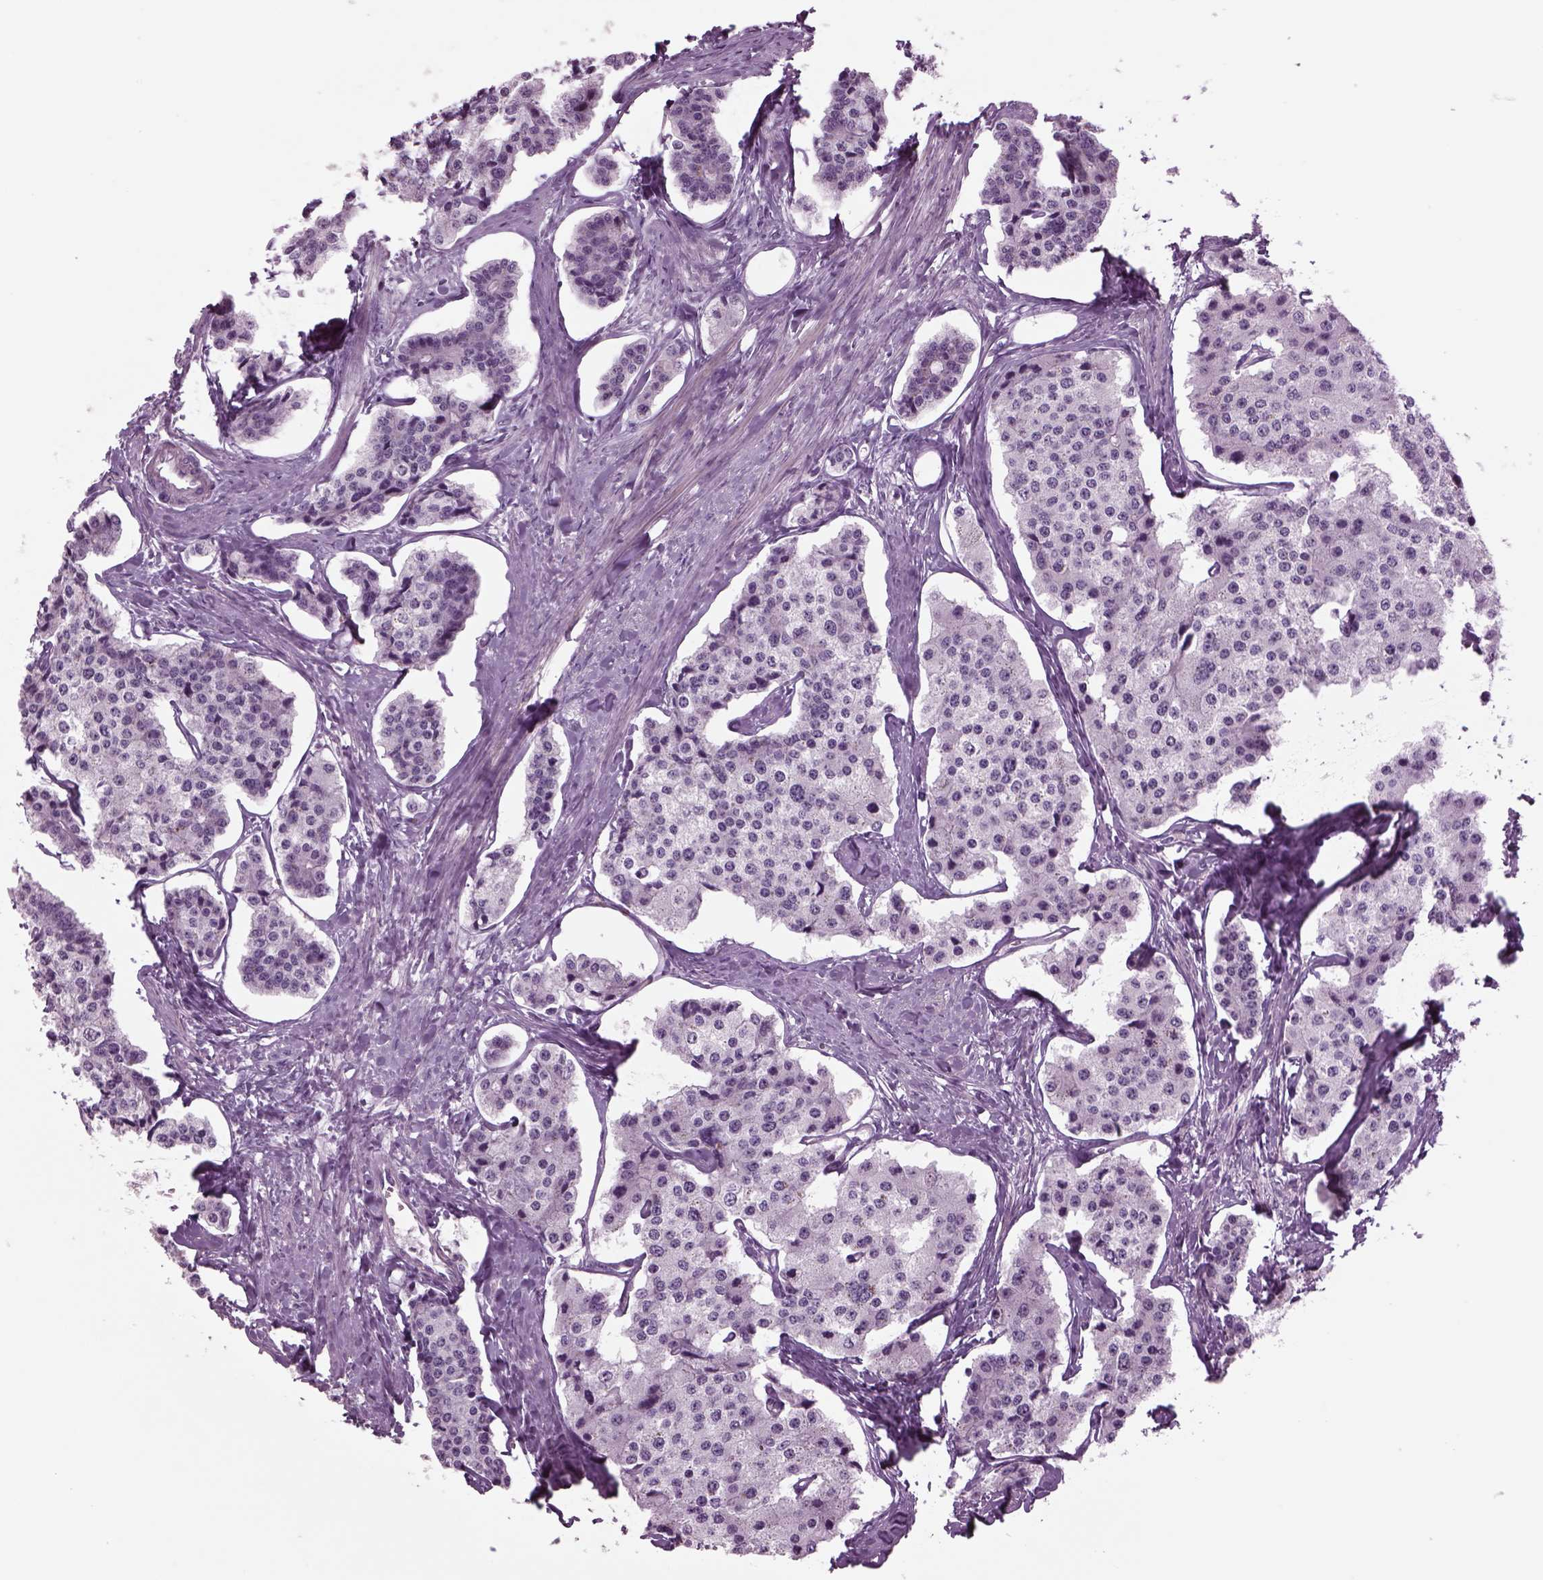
{"staining": {"intensity": "negative", "quantity": "none", "location": "none"}, "tissue": "carcinoid", "cell_type": "Tumor cells", "image_type": "cancer", "snomed": [{"axis": "morphology", "description": "Carcinoid, malignant, NOS"}, {"axis": "topography", "description": "Small intestine"}], "caption": "This is an immunohistochemistry (IHC) image of human malignant carcinoid. There is no expression in tumor cells.", "gene": "ODF3", "patient": {"sex": "female", "age": 65}}